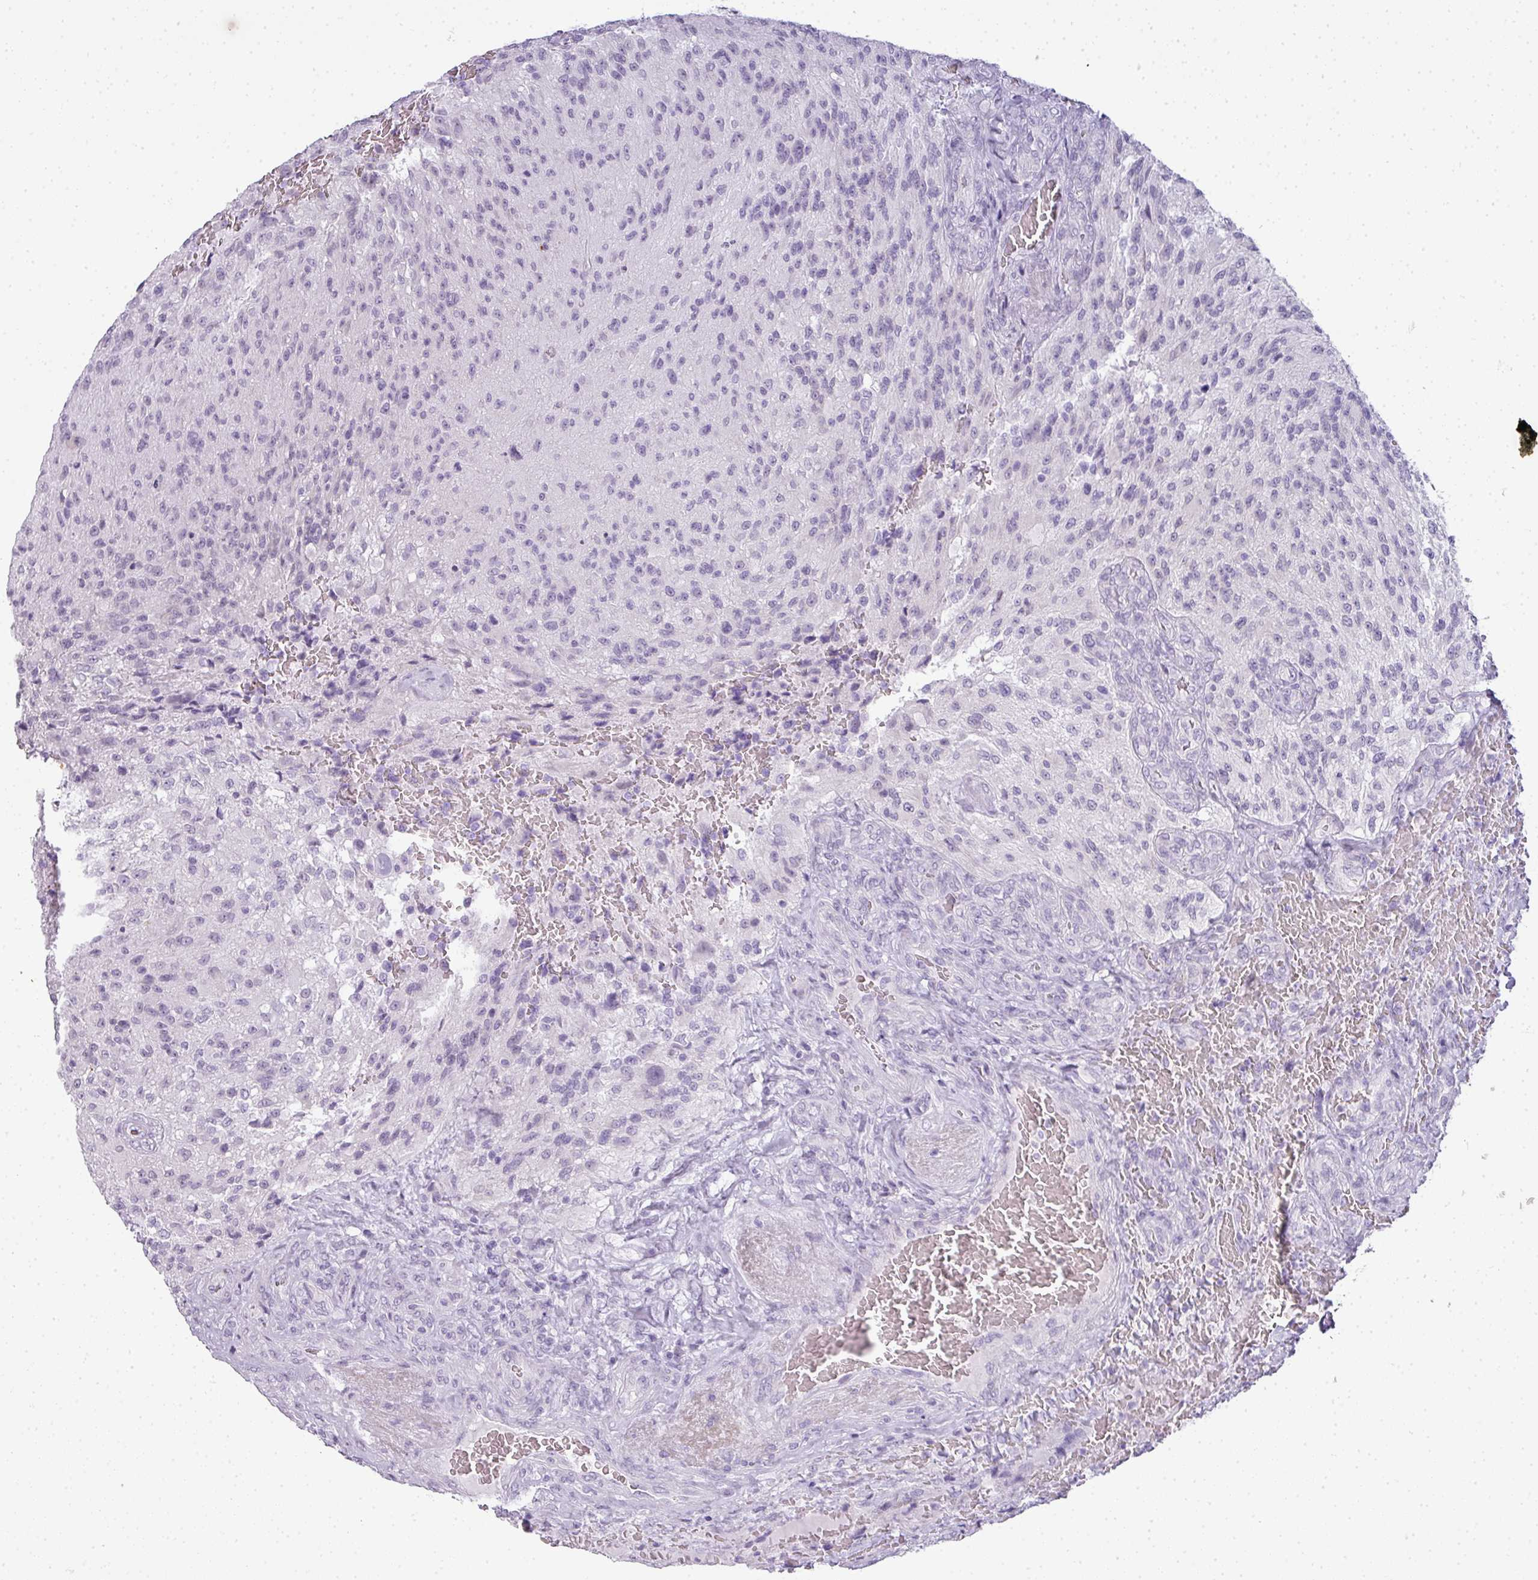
{"staining": {"intensity": "negative", "quantity": "none", "location": "none"}, "tissue": "glioma", "cell_type": "Tumor cells", "image_type": "cancer", "snomed": [{"axis": "morphology", "description": "Normal tissue, NOS"}, {"axis": "morphology", "description": "Glioma, malignant, High grade"}, {"axis": "topography", "description": "Cerebral cortex"}], "caption": "Micrograph shows no significant protein staining in tumor cells of glioma.", "gene": "RBMY1F", "patient": {"sex": "male", "age": 56}}